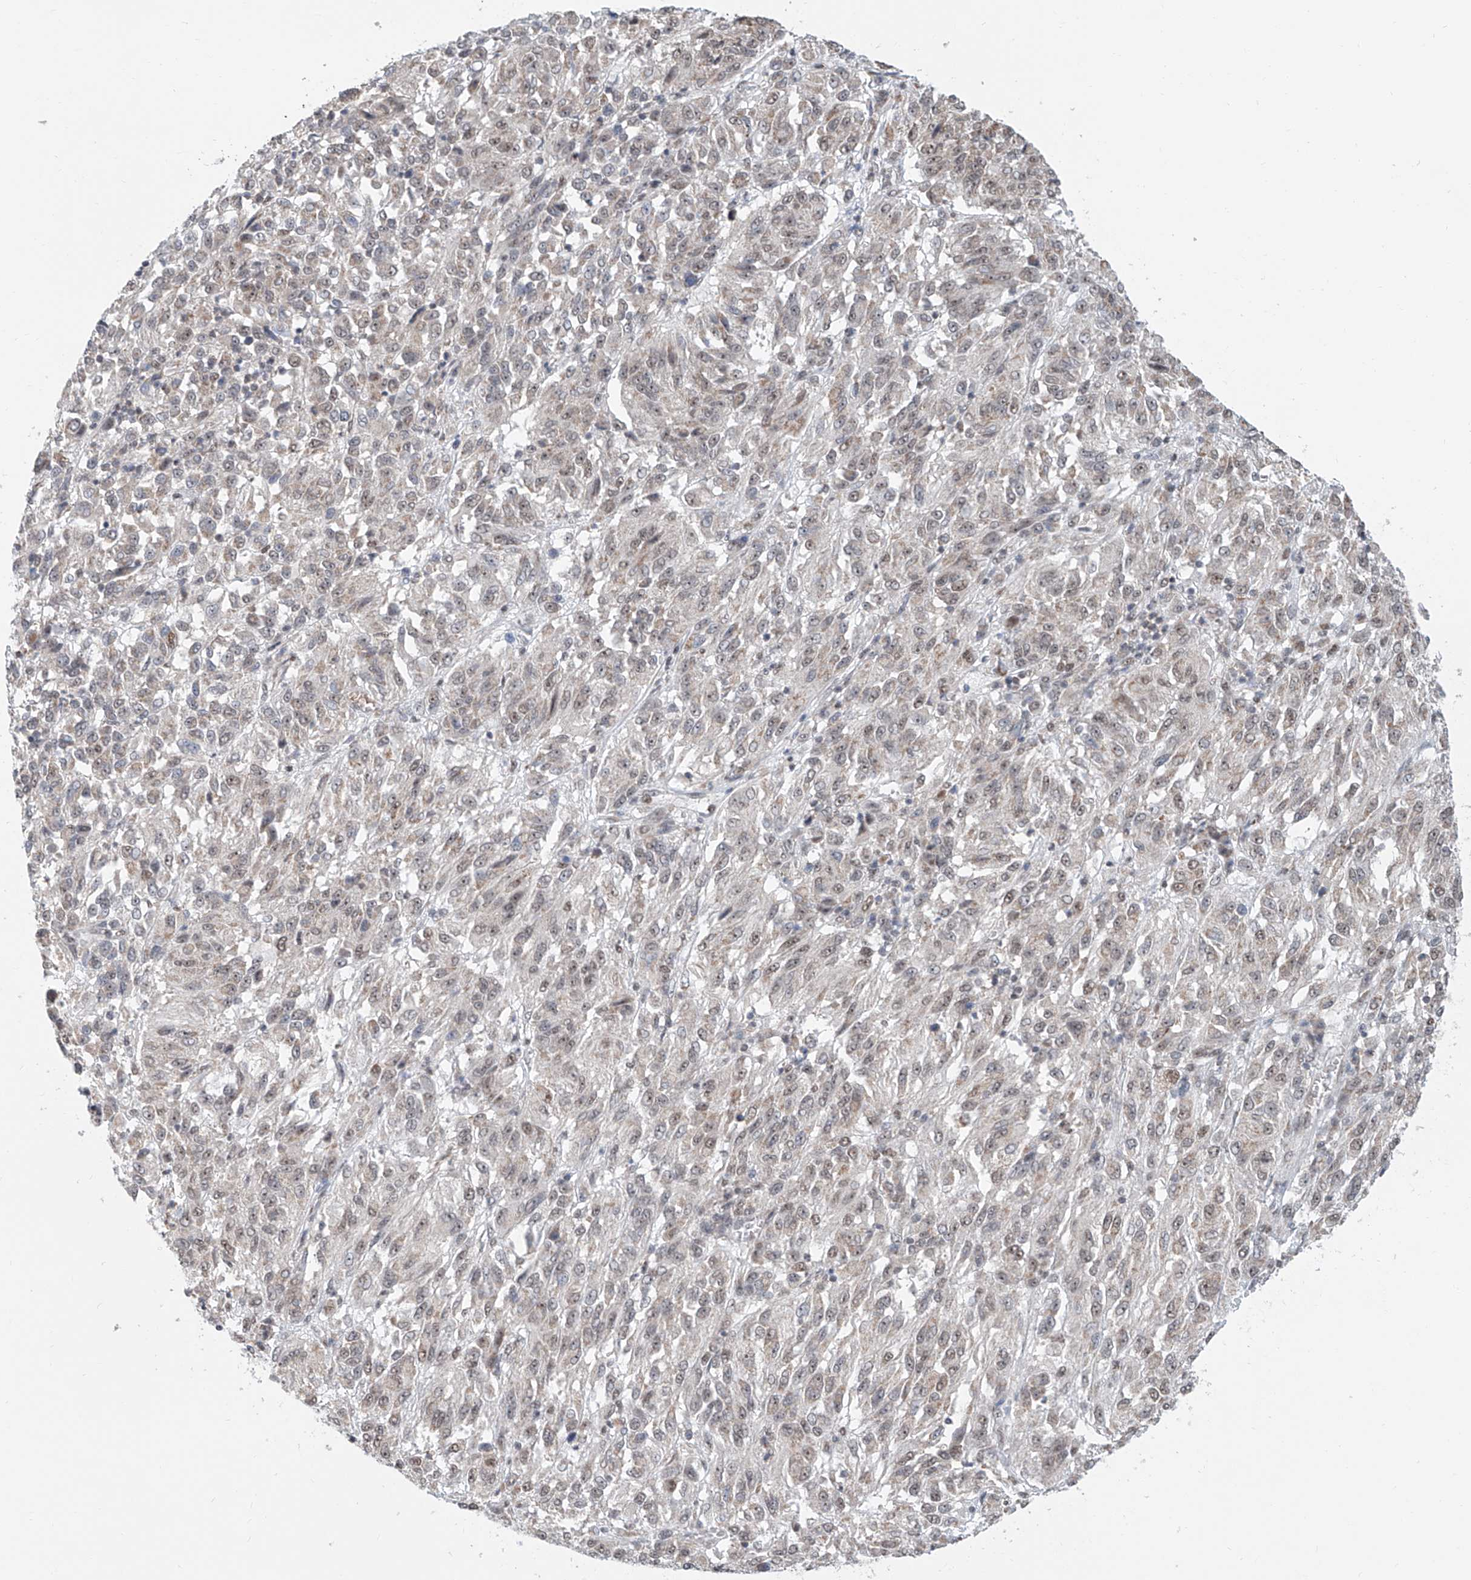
{"staining": {"intensity": "weak", "quantity": ">75%", "location": "cytoplasmic/membranous,nuclear"}, "tissue": "melanoma", "cell_type": "Tumor cells", "image_type": "cancer", "snomed": [{"axis": "morphology", "description": "Malignant melanoma, Metastatic site"}, {"axis": "topography", "description": "Lung"}], "caption": "A low amount of weak cytoplasmic/membranous and nuclear expression is present in about >75% of tumor cells in melanoma tissue.", "gene": "SDE2", "patient": {"sex": "male", "age": 64}}